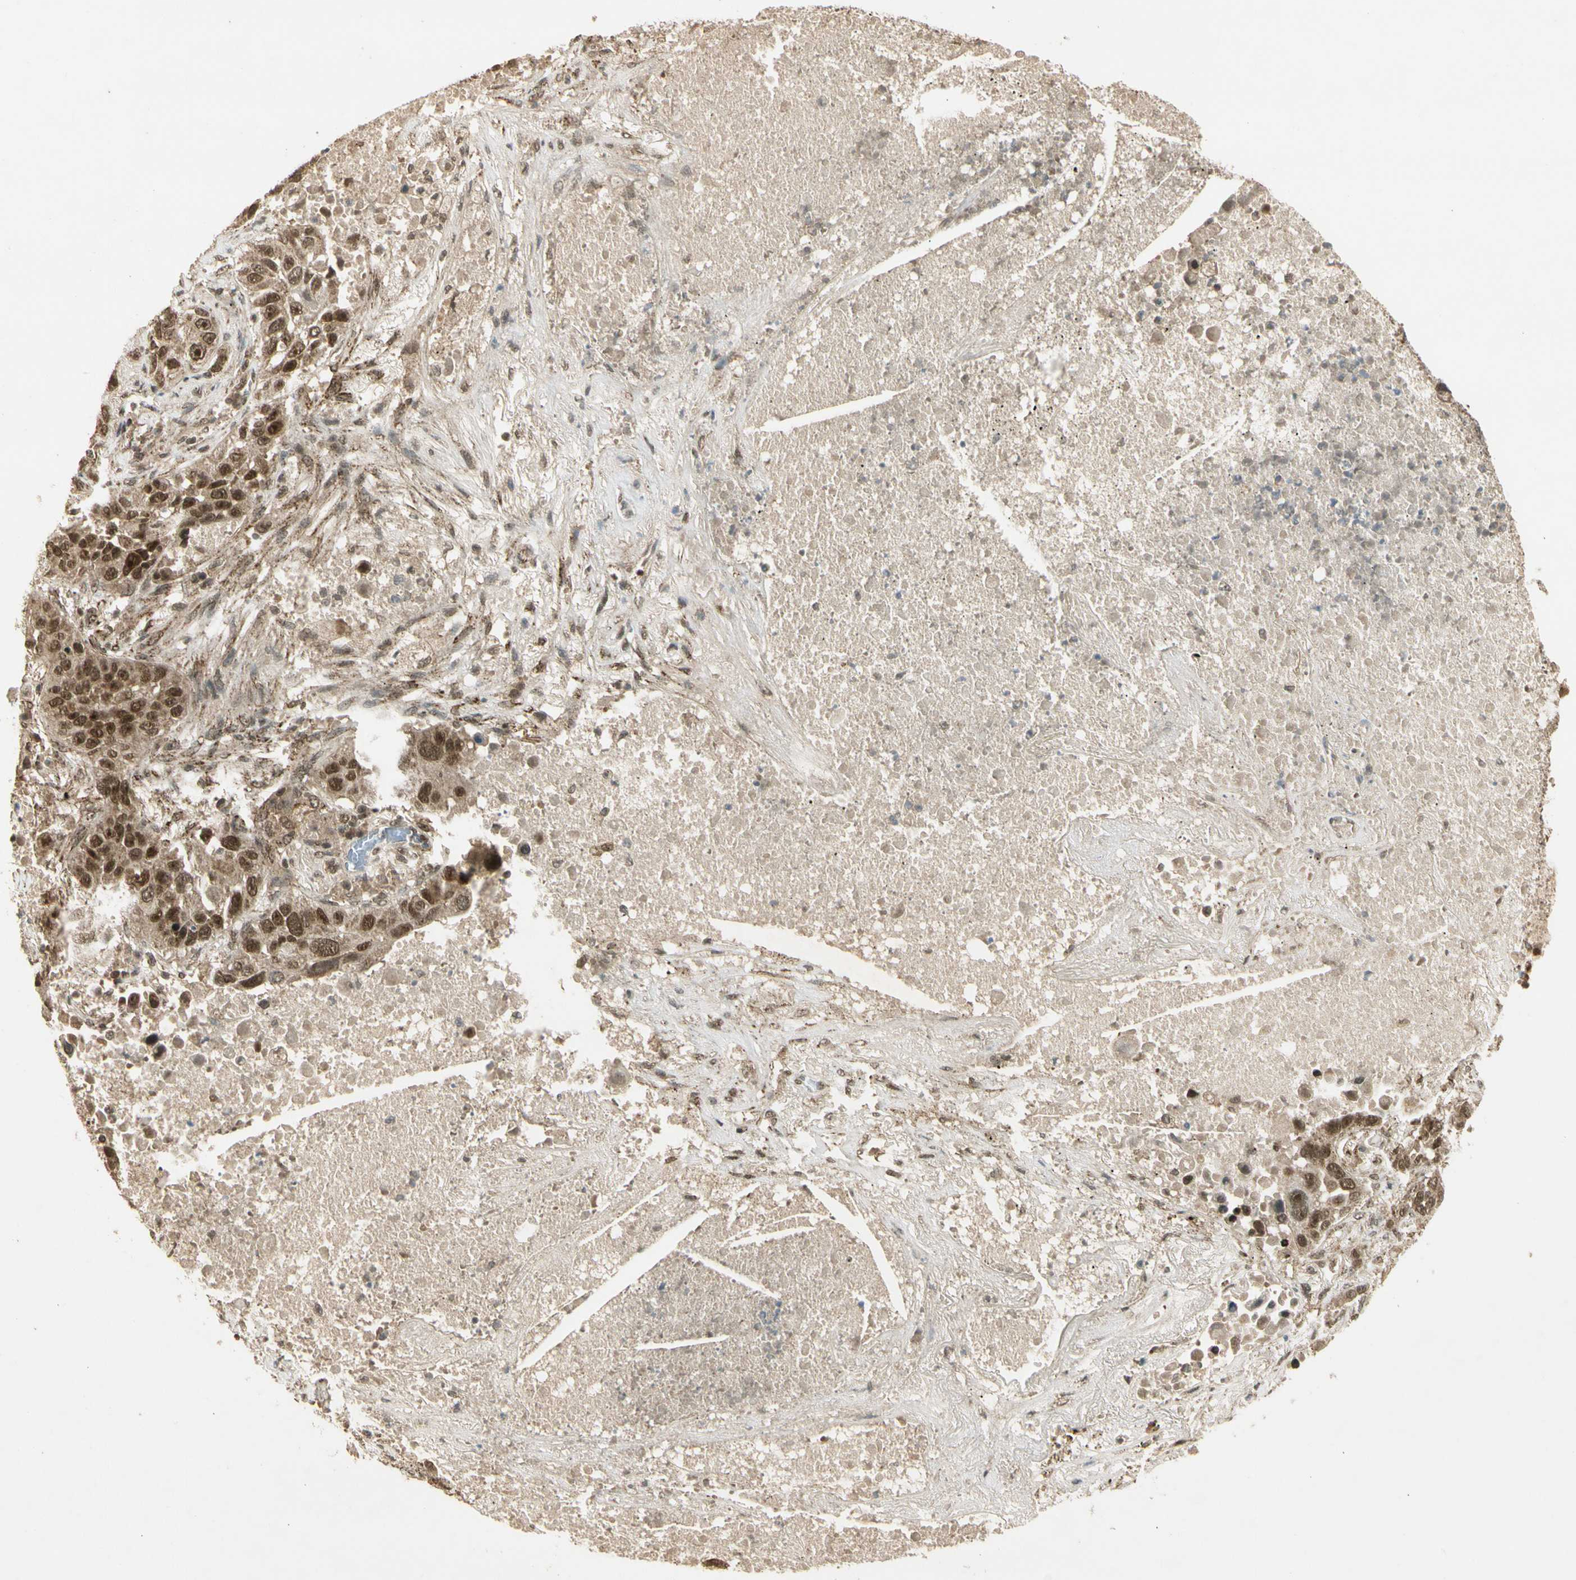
{"staining": {"intensity": "moderate", "quantity": ">75%", "location": "cytoplasmic/membranous,nuclear"}, "tissue": "lung cancer", "cell_type": "Tumor cells", "image_type": "cancer", "snomed": [{"axis": "morphology", "description": "Squamous cell carcinoma, NOS"}, {"axis": "topography", "description": "Lung"}], "caption": "DAB immunohistochemical staining of human squamous cell carcinoma (lung) exhibits moderate cytoplasmic/membranous and nuclear protein staining in approximately >75% of tumor cells.", "gene": "ZNF135", "patient": {"sex": "male", "age": 57}}